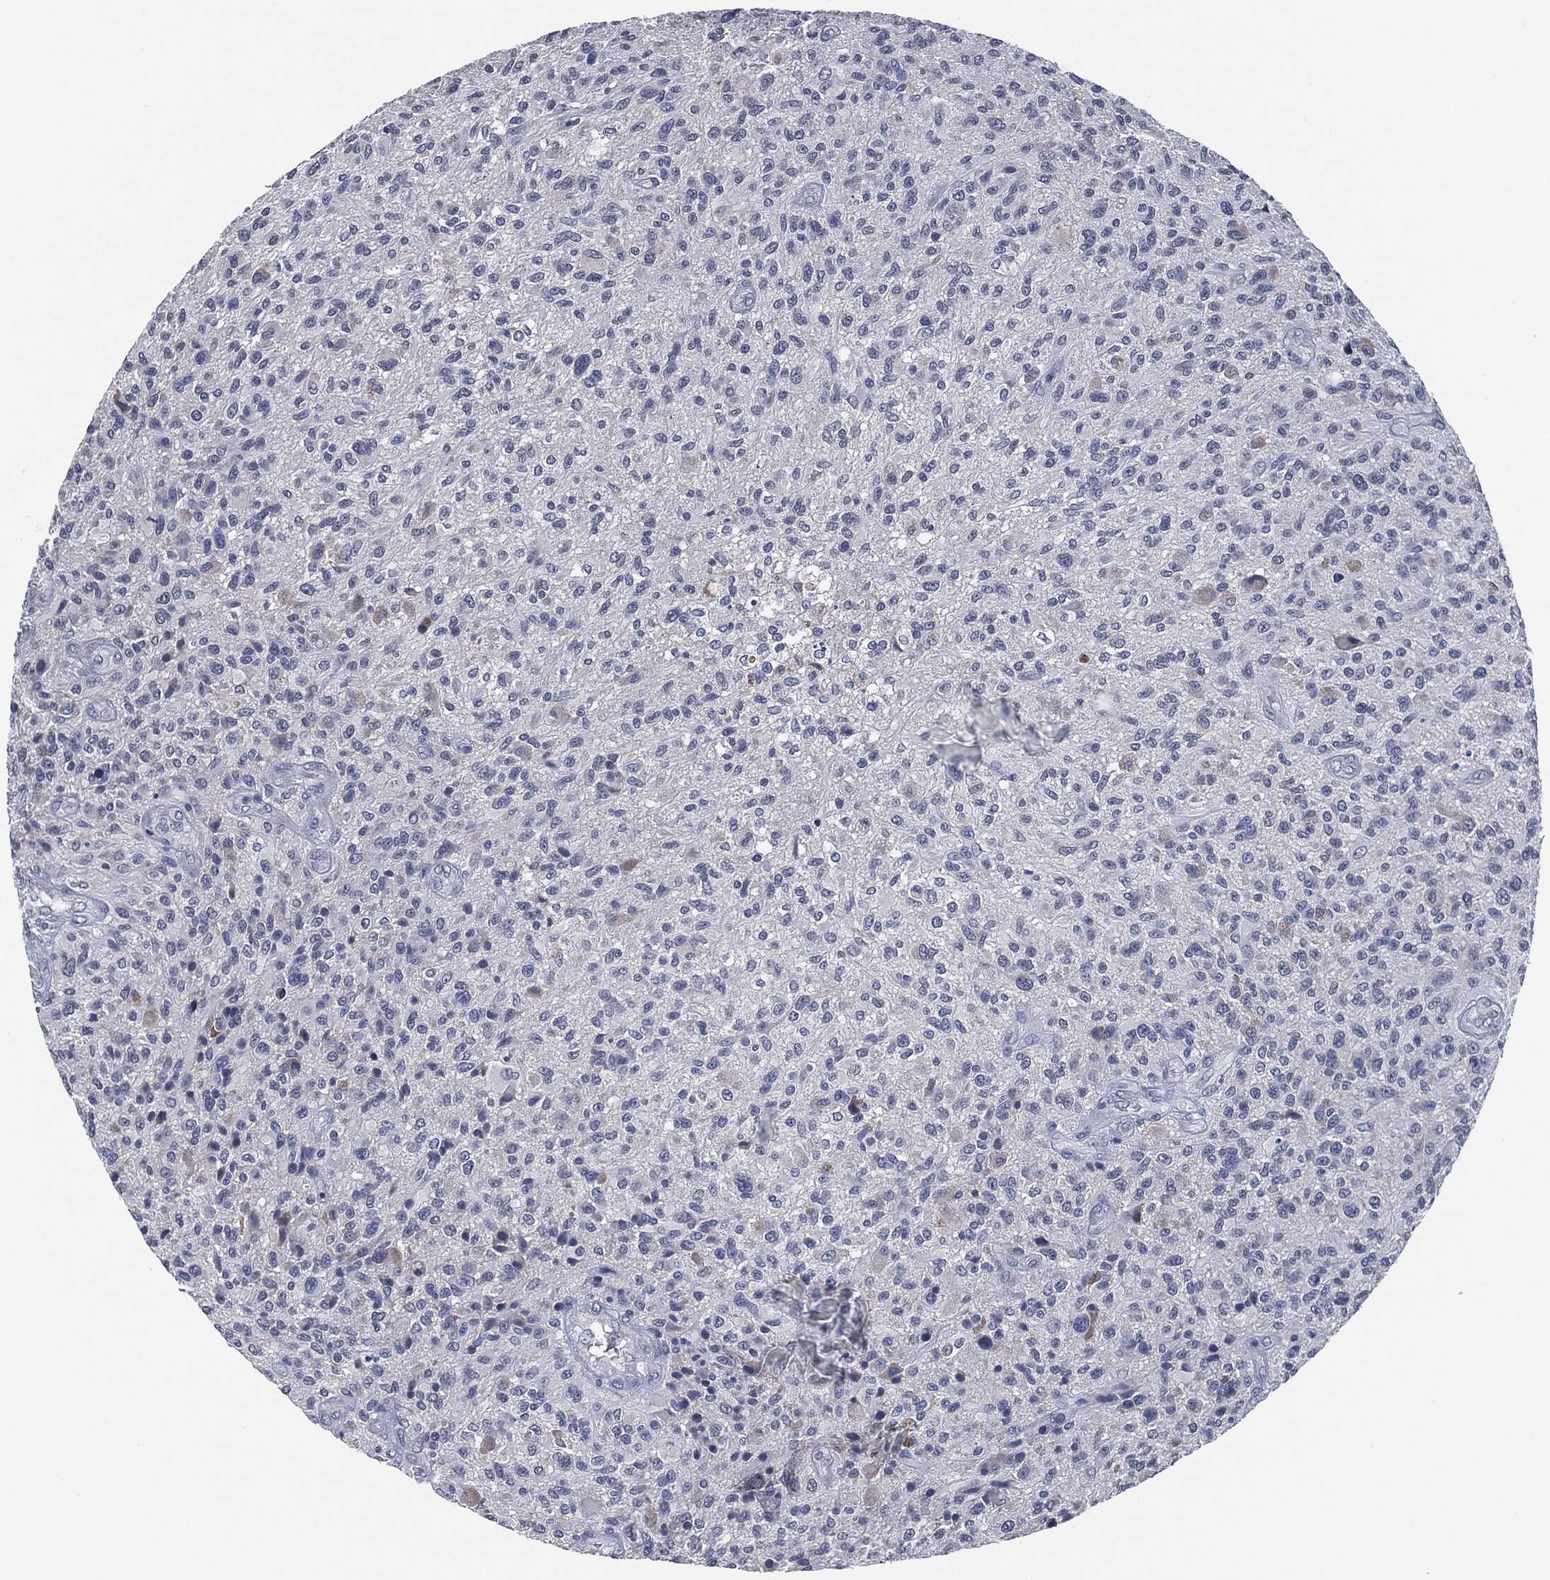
{"staining": {"intensity": "negative", "quantity": "none", "location": "none"}, "tissue": "glioma", "cell_type": "Tumor cells", "image_type": "cancer", "snomed": [{"axis": "morphology", "description": "Glioma, malignant, High grade"}, {"axis": "topography", "description": "Brain"}], "caption": "Tumor cells are negative for brown protein staining in malignant high-grade glioma. The staining is performed using DAB brown chromogen with nuclei counter-stained in using hematoxylin.", "gene": "IL2RG", "patient": {"sex": "male", "age": 47}}